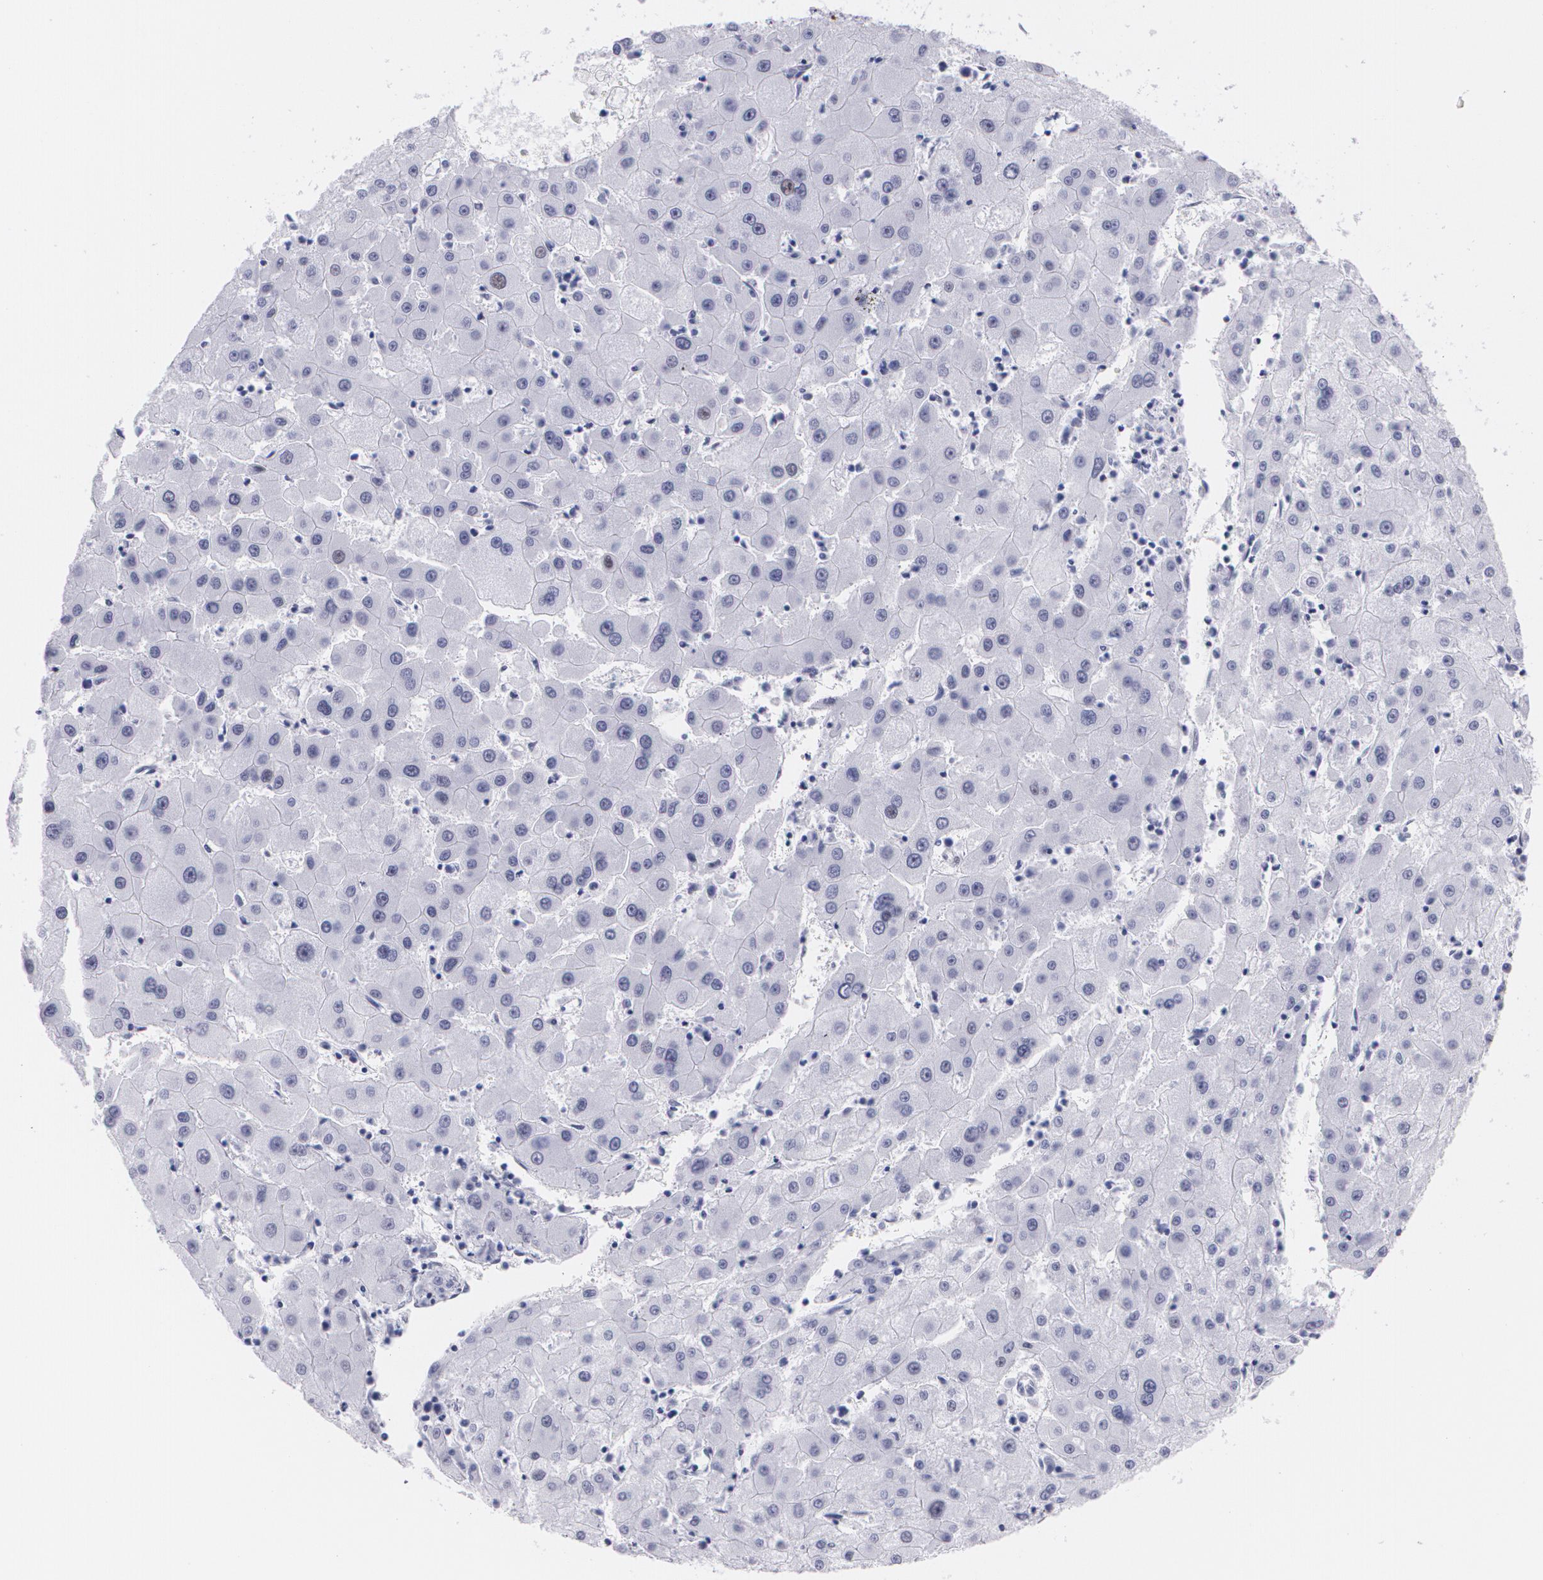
{"staining": {"intensity": "weak", "quantity": "<25%", "location": "nuclear"}, "tissue": "liver cancer", "cell_type": "Tumor cells", "image_type": "cancer", "snomed": [{"axis": "morphology", "description": "Carcinoma, Hepatocellular, NOS"}, {"axis": "topography", "description": "Liver"}], "caption": "Human hepatocellular carcinoma (liver) stained for a protein using immunohistochemistry (IHC) displays no expression in tumor cells.", "gene": "TP53", "patient": {"sex": "male", "age": 72}}